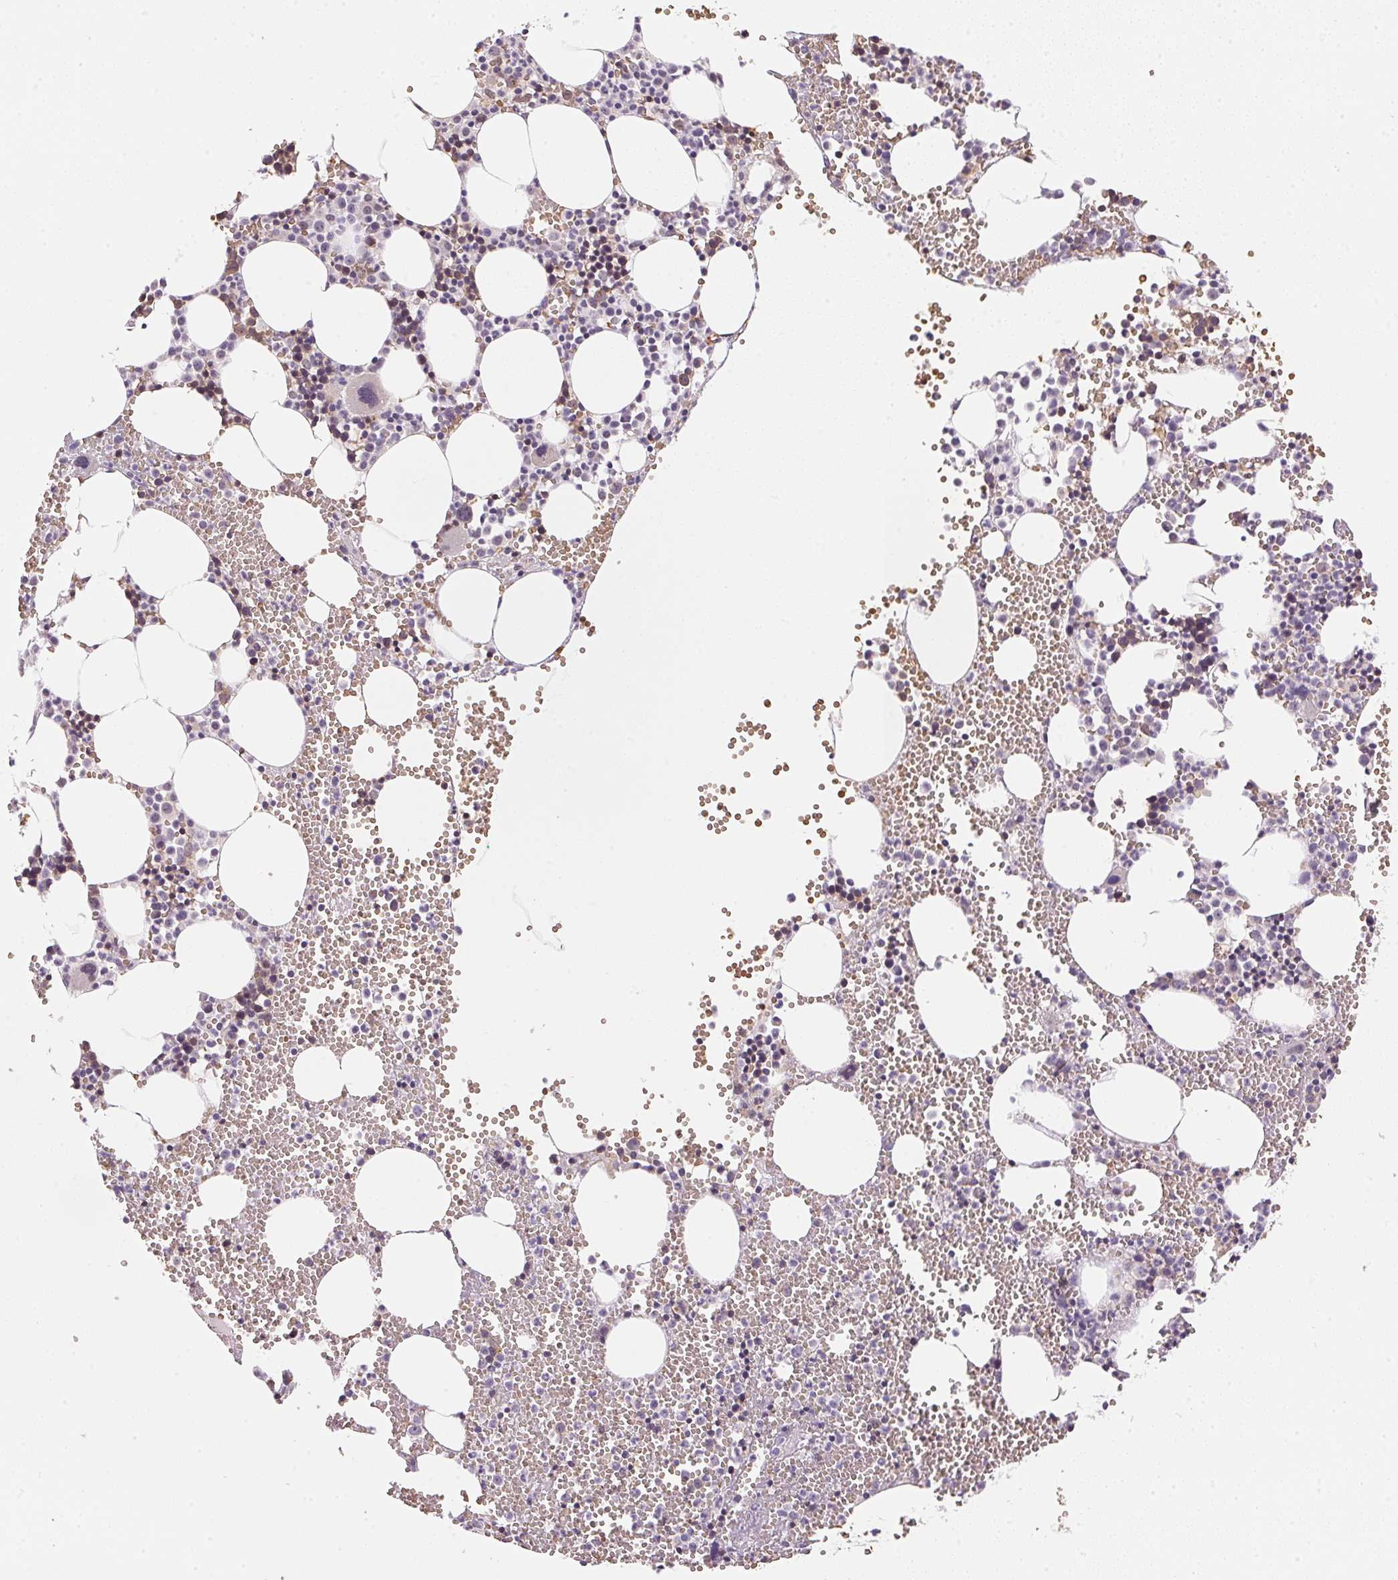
{"staining": {"intensity": "weak", "quantity": "<25%", "location": "cytoplasmic/membranous"}, "tissue": "bone marrow", "cell_type": "Hematopoietic cells", "image_type": "normal", "snomed": [{"axis": "morphology", "description": "Normal tissue, NOS"}, {"axis": "topography", "description": "Bone marrow"}], "caption": "The immunohistochemistry histopathology image has no significant expression in hematopoietic cells of bone marrow.", "gene": "METTL13", "patient": {"sex": "male", "age": 89}}